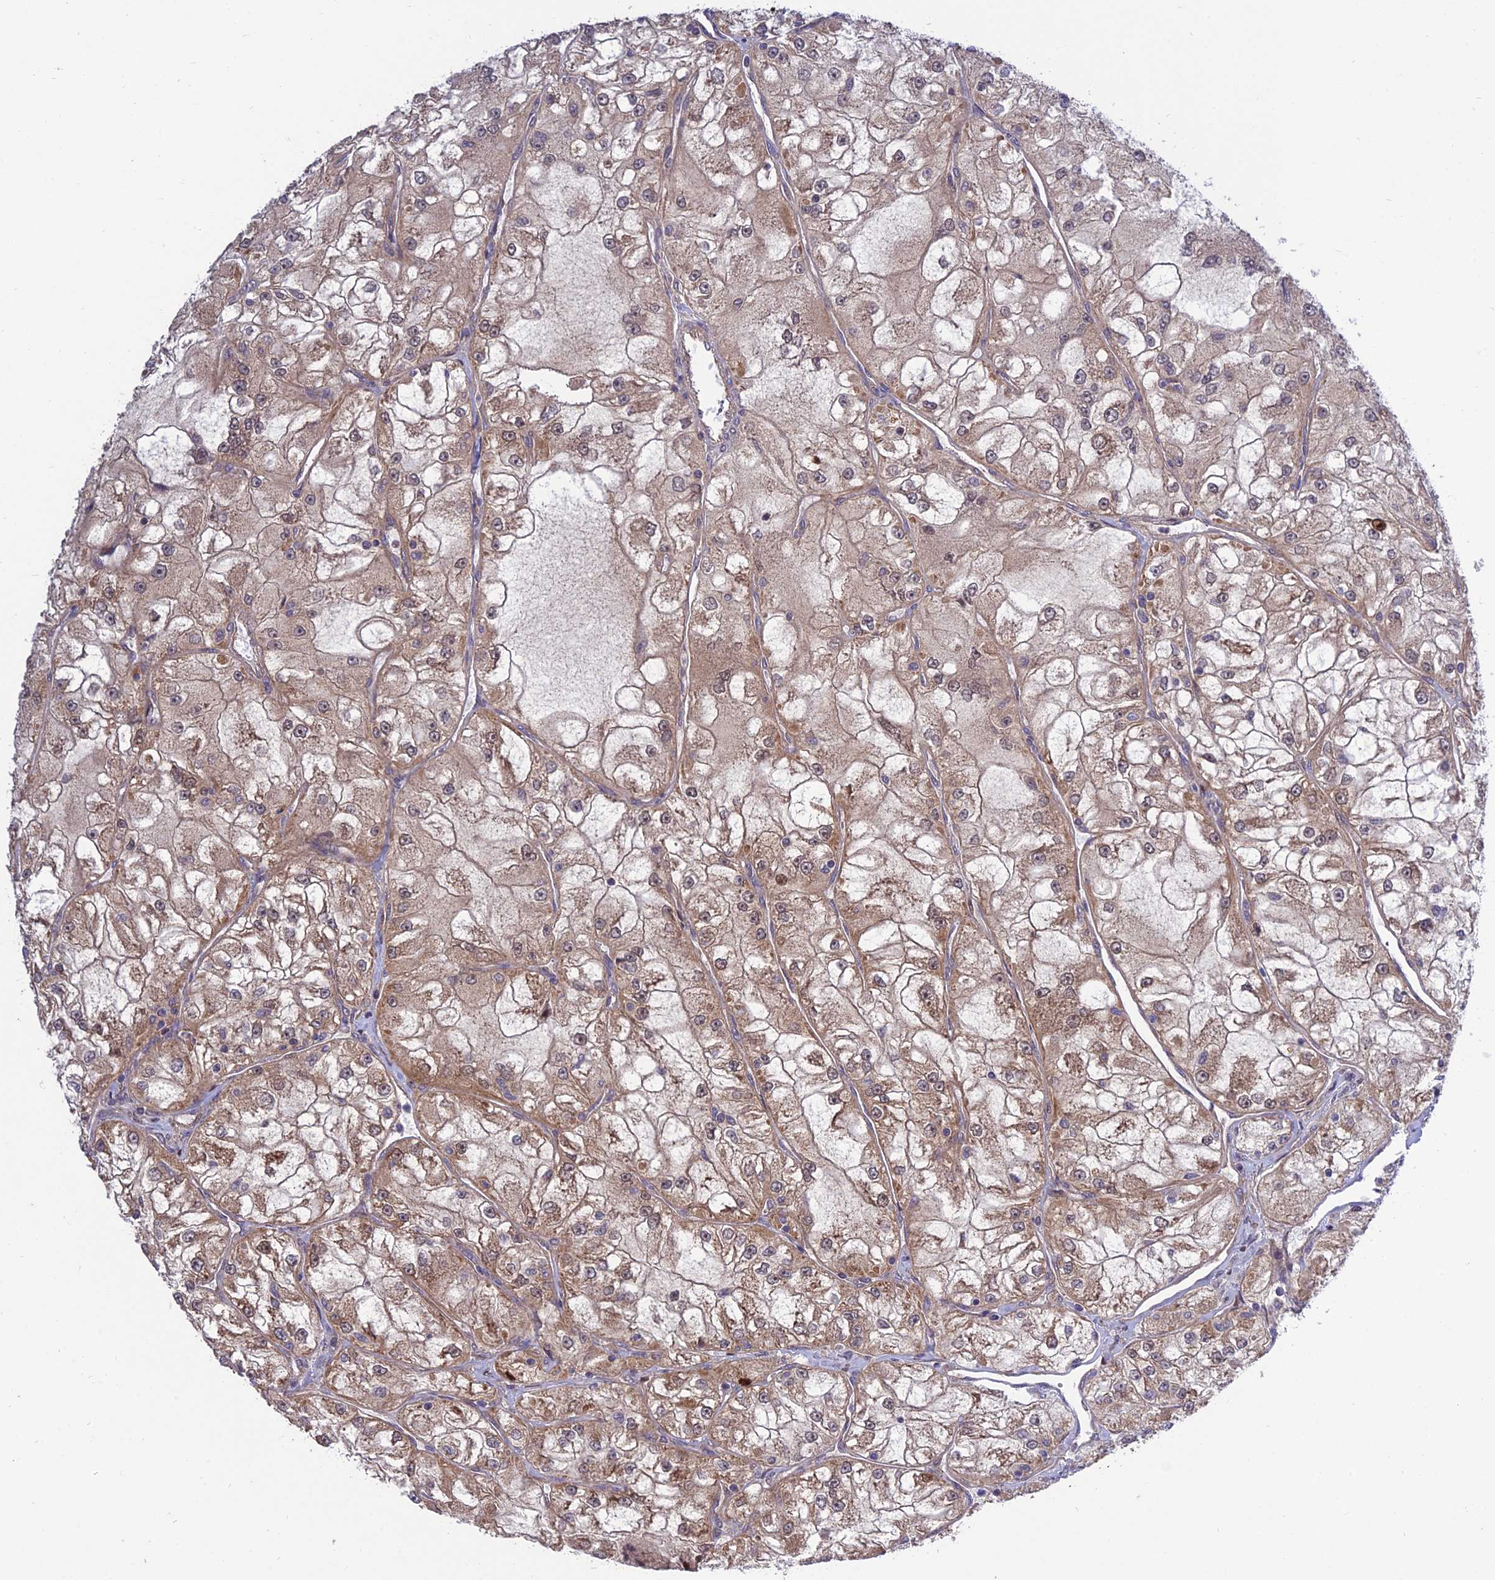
{"staining": {"intensity": "weak", "quantity": ">75%", "location": "cytoplasmic/membranous,nuclear"}, "tissue": "renal cancer", "cell_type": "Tumor cells", "image_type": "cancer", "snomed": [{"axis": "morphology", "description": "Adenocarcinoma, NOS"}, {"axis": "topography", "description": "Kidney"}], "caption": "Renal cancer (adenocarcinoma) stained for a protein displays weak cytoplasmic/membranous and nuclear positivity in tumor cells. (DAB (3,3'-diaminobenzidine) IHC, brown staining for protein, blue staining for nuclei).", "gene": "PLEKHG2", "patient": {"sex": "female", "age": 72}}